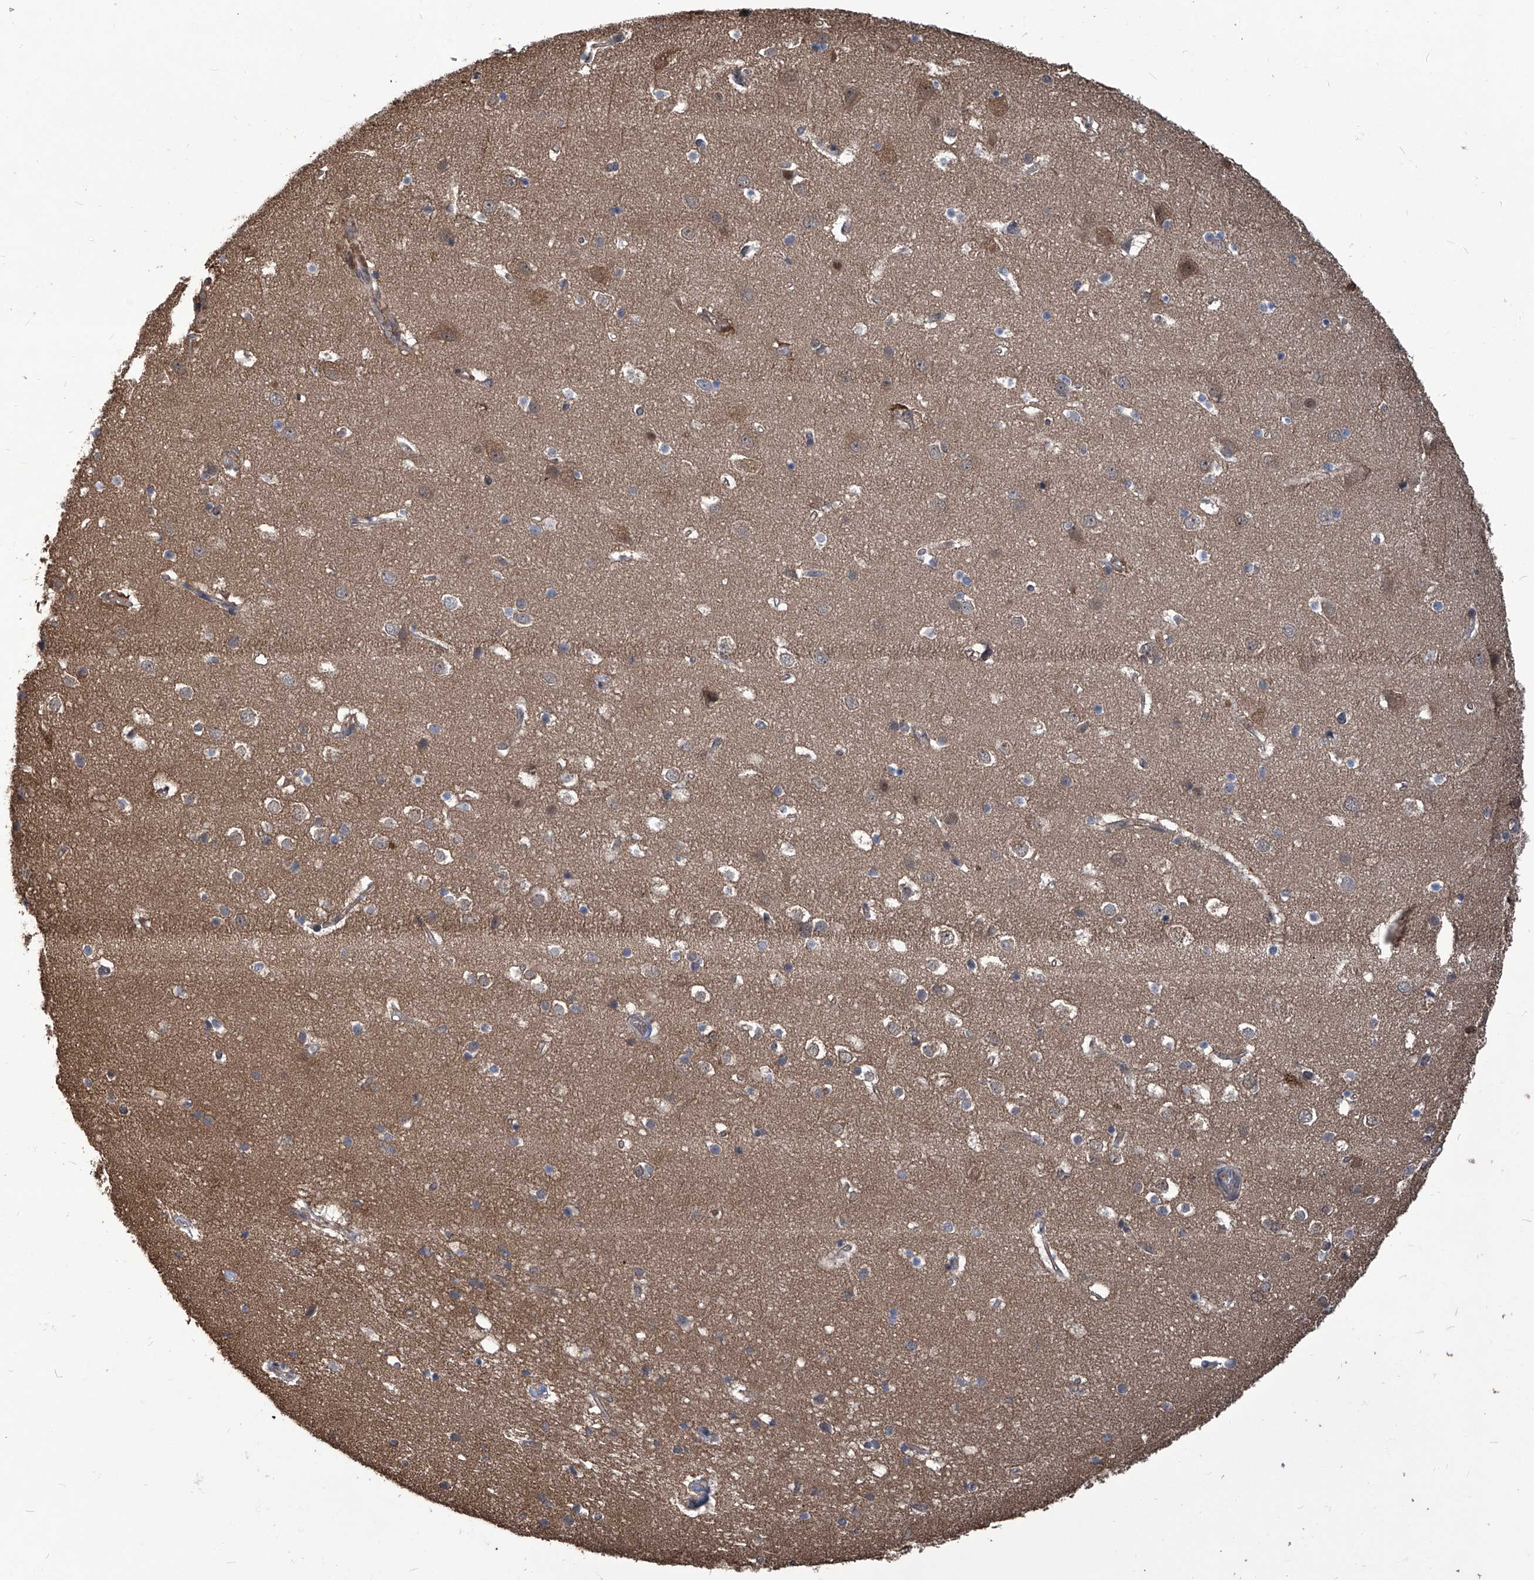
{"staining": {"intensity": "weak", "quantity": "25%-75%", "location": "cytoplasmic/membranous"}, "tissue": "cerebral cortex", "cell_type": "Endothelial cells", "image_type": "normal", "snomed": [{"axis": "morphology", "description": "Normal tissue, NOS"}, {"axis": "topography", "description": "Cerebral cortex"}], "caption": "High-power microscopy captured an immunohistochemistry photomicrograph of unremarkable cerebral cortex, revealing weak cytoplasmic/membranous staining in approximately 25%-75% of endothelial cells. Ihc stains the protein of interest in brown and the nuclei are stained blue.", "gene": "PSMB1", "patient": {"sex": "male", "age": 54}}